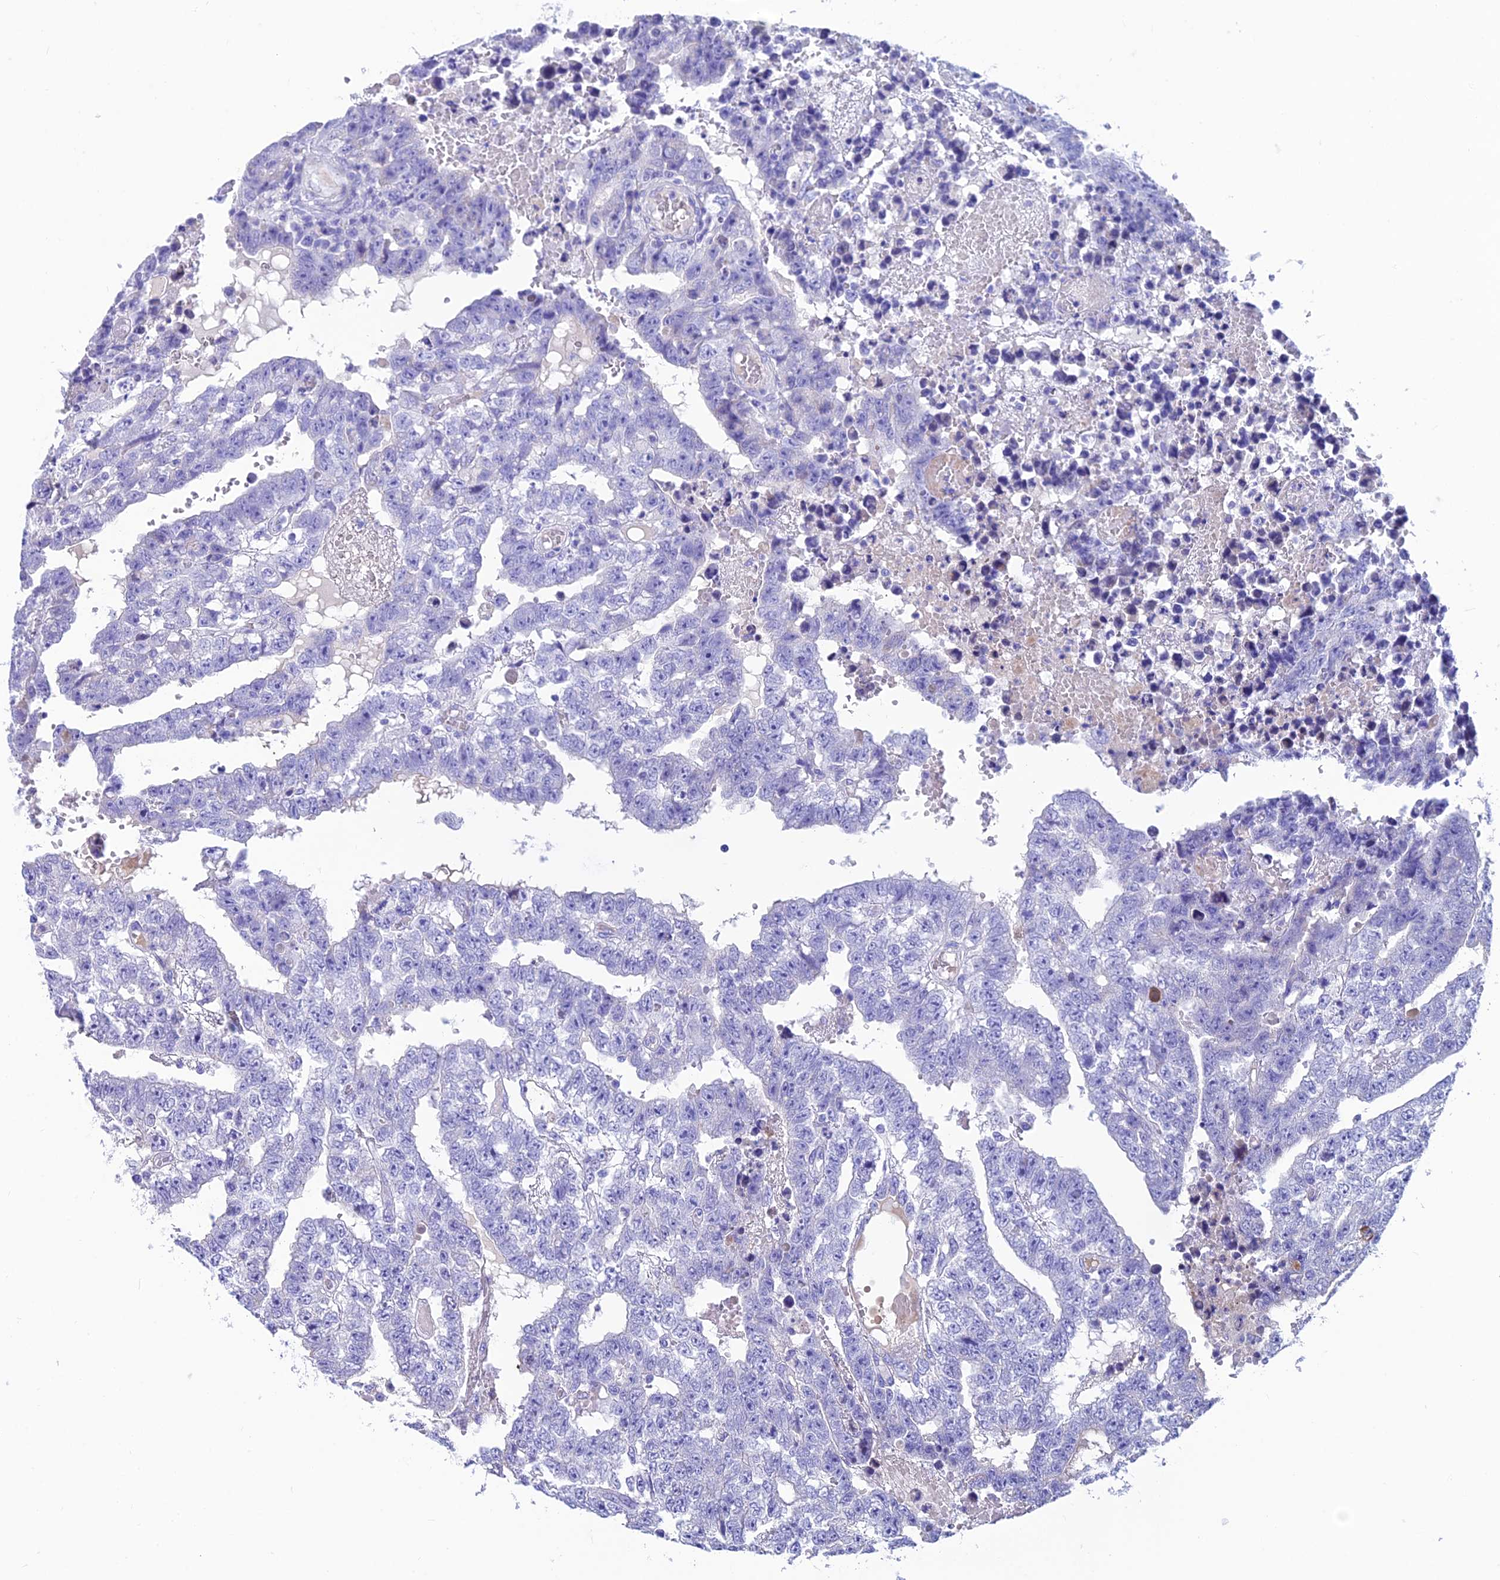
{"staining": {"intensity": "negative", "quantity": "none", "location": "none"}, "tissue": "testis cancer", "cell_type": "Tumor cells", "image_type": "cancer", "snomed": [{"axis": "morphology", "description": "Carcinoma, Embryonal, NOS"}, {"axis": "topography", "description": "Testis"}], "caption": "Micrograph shows no significant protein staining in tumor cells of testis embryonal carcinoma.", "gene": "GNG11", "patient": {"sex": "male", "age": 25}}